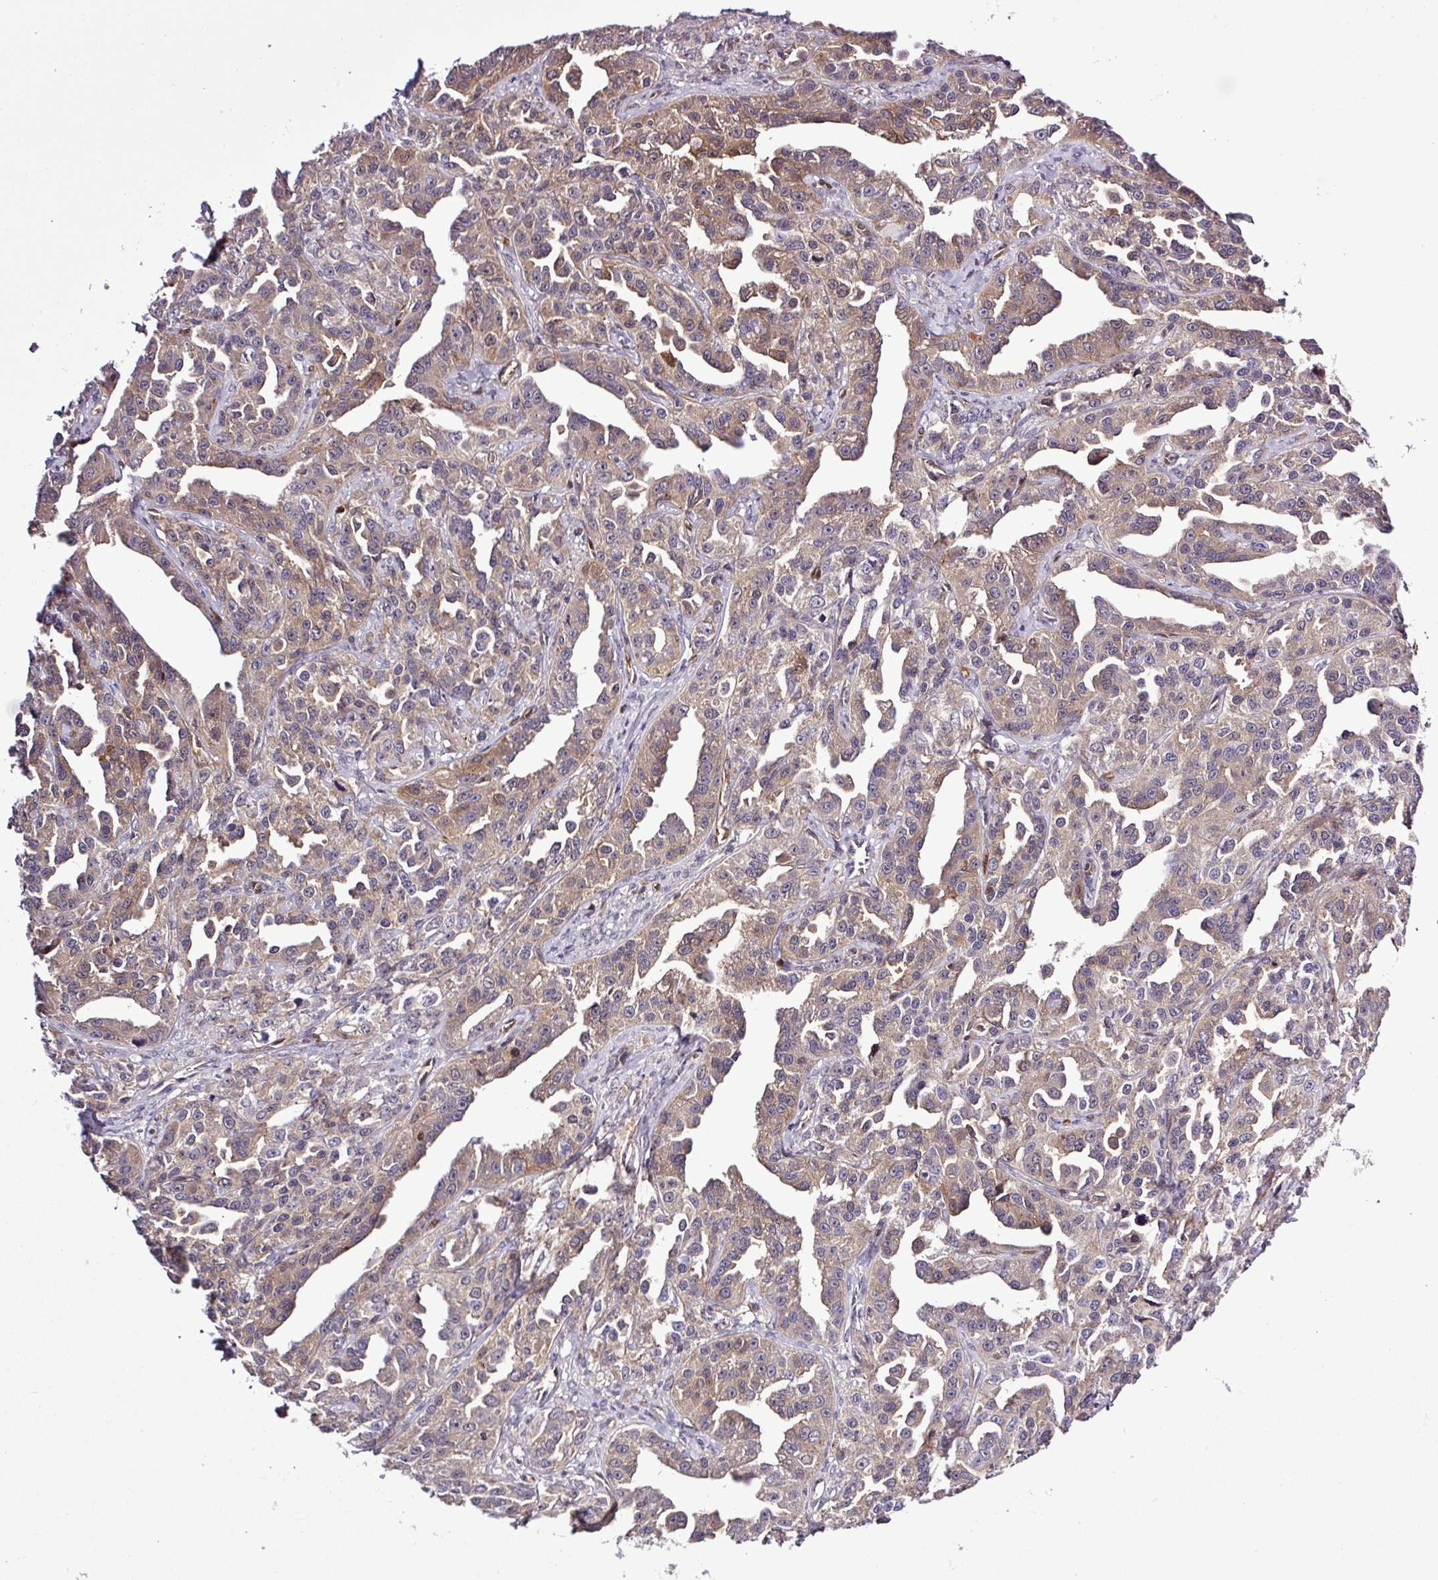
{"staining": {"intensity": "moderate", "quantity": ">75%", "location": "cytoplasmic/membranous"}, "tissue": "ovarian cancer", "cell_type": "Tumor cells", "image_type": "cancer", "snomed": [{"axis": "morphology", "description": "Cystadenocarcinoma, serous, NOS"}, {"axis": "topography", "description": "Ovary"}], "caption": "Immunohistochemistry (IHC) photomicrograph of neoplastic tissue: serous cystadenocarcinoma (ovarian) stained using immunohistochemistry displays medium levels of moderate protein expression localized specifically in the cytoplasmic/membranous of tumor cells, appearing as a cytoplasmic/membranous brown color.", "gene": "CARHSP1", "patient": {"sex": "female", "age": 75}}